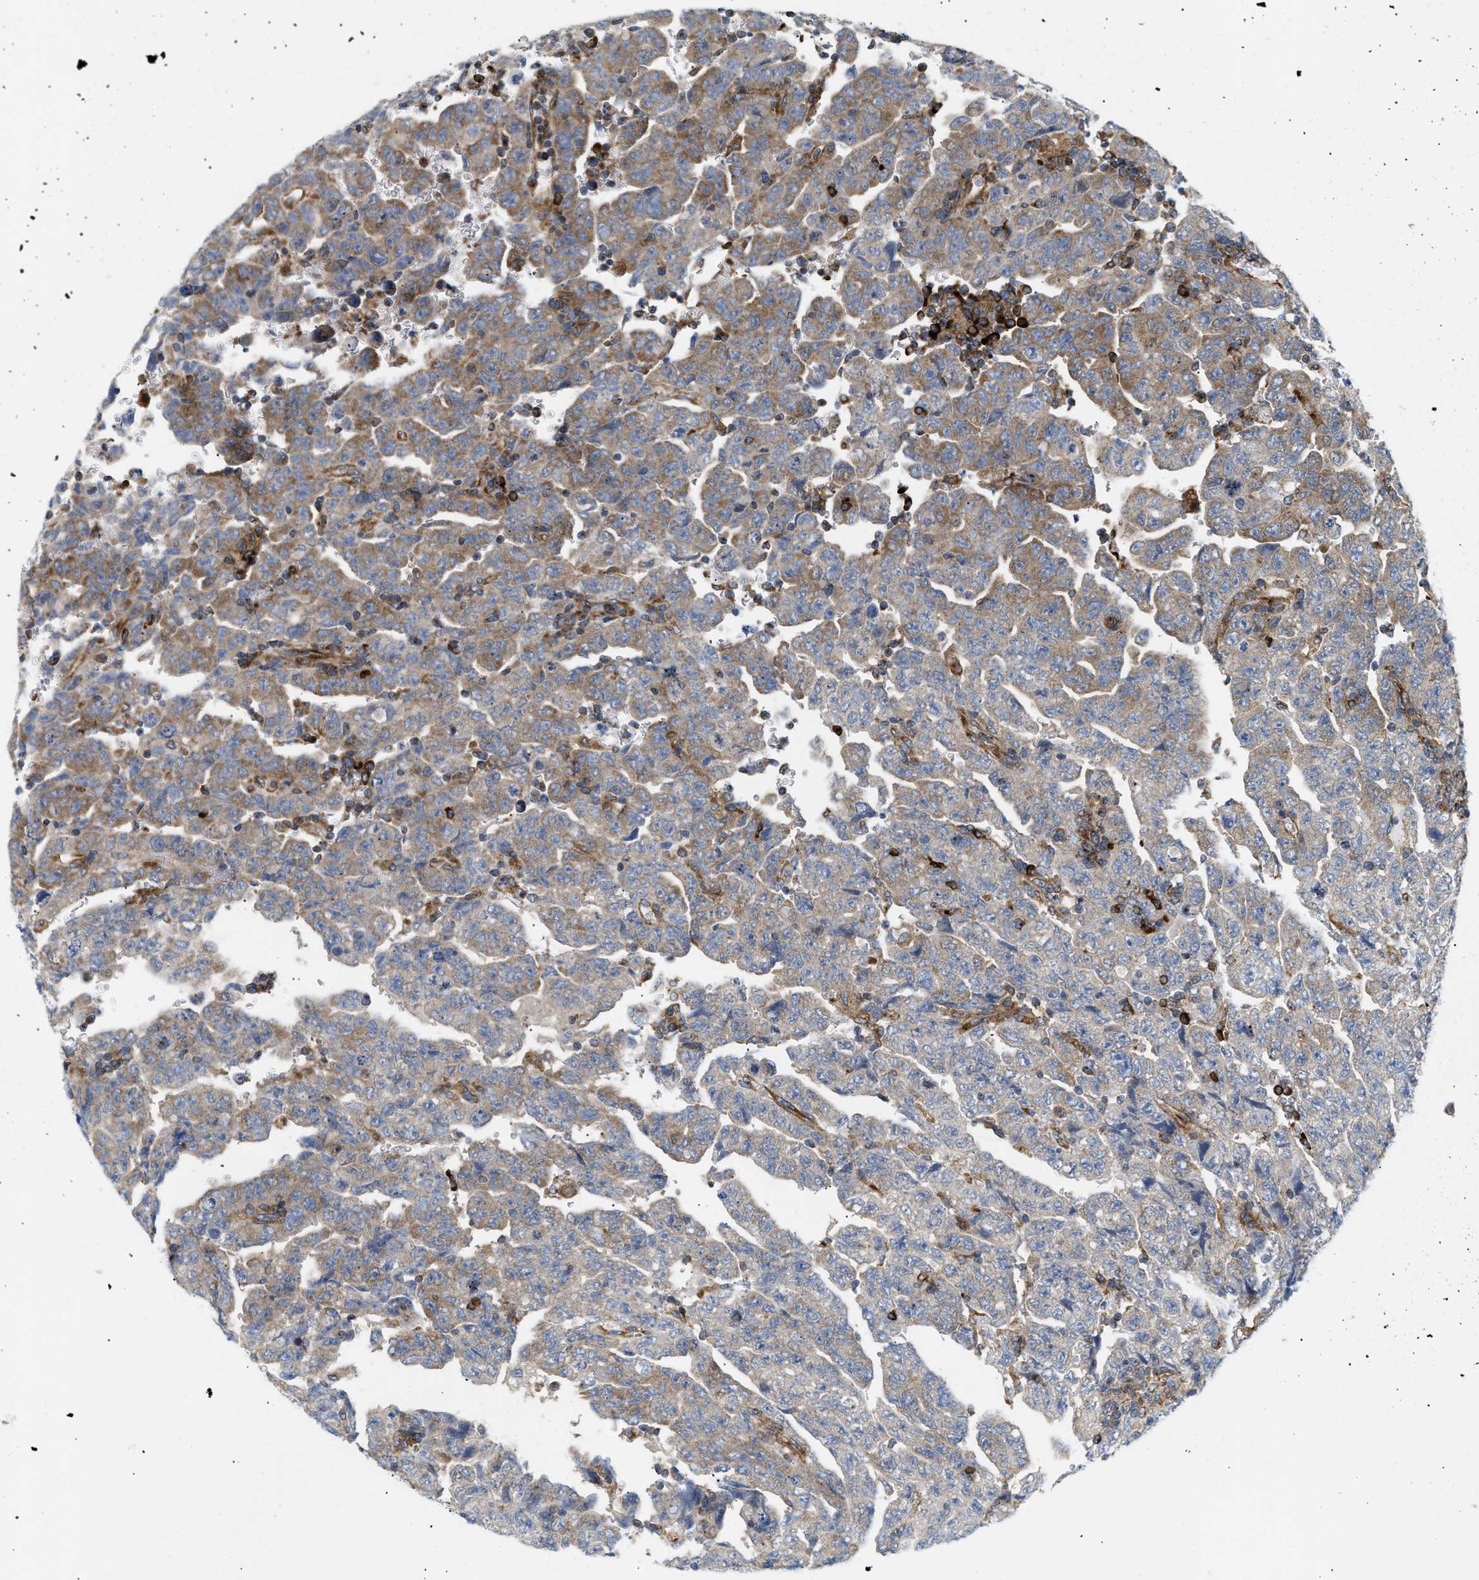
{"staining": {"intensity": "moderate", "quantity": "25%-75%", "location": "cytoplasmic/membranous"}, "tissue": "testis cancer", "cell_type": "Tumor cells", "image_type": "cancer", "snomed": [{"axis": "morphology", "description": "Carcinoma, Embryonal, NOS"}, {"axis": "topography", "description": "Testis"}], "caption": "Immunohistochemical staining of testis cancer exhibits medium levels of moderate cytoplasmic/membranous protein positivity in about 25%-75% of tumor cells.", "gene": "DCTN4", "patient": {"sex": "male", "age": 28}}